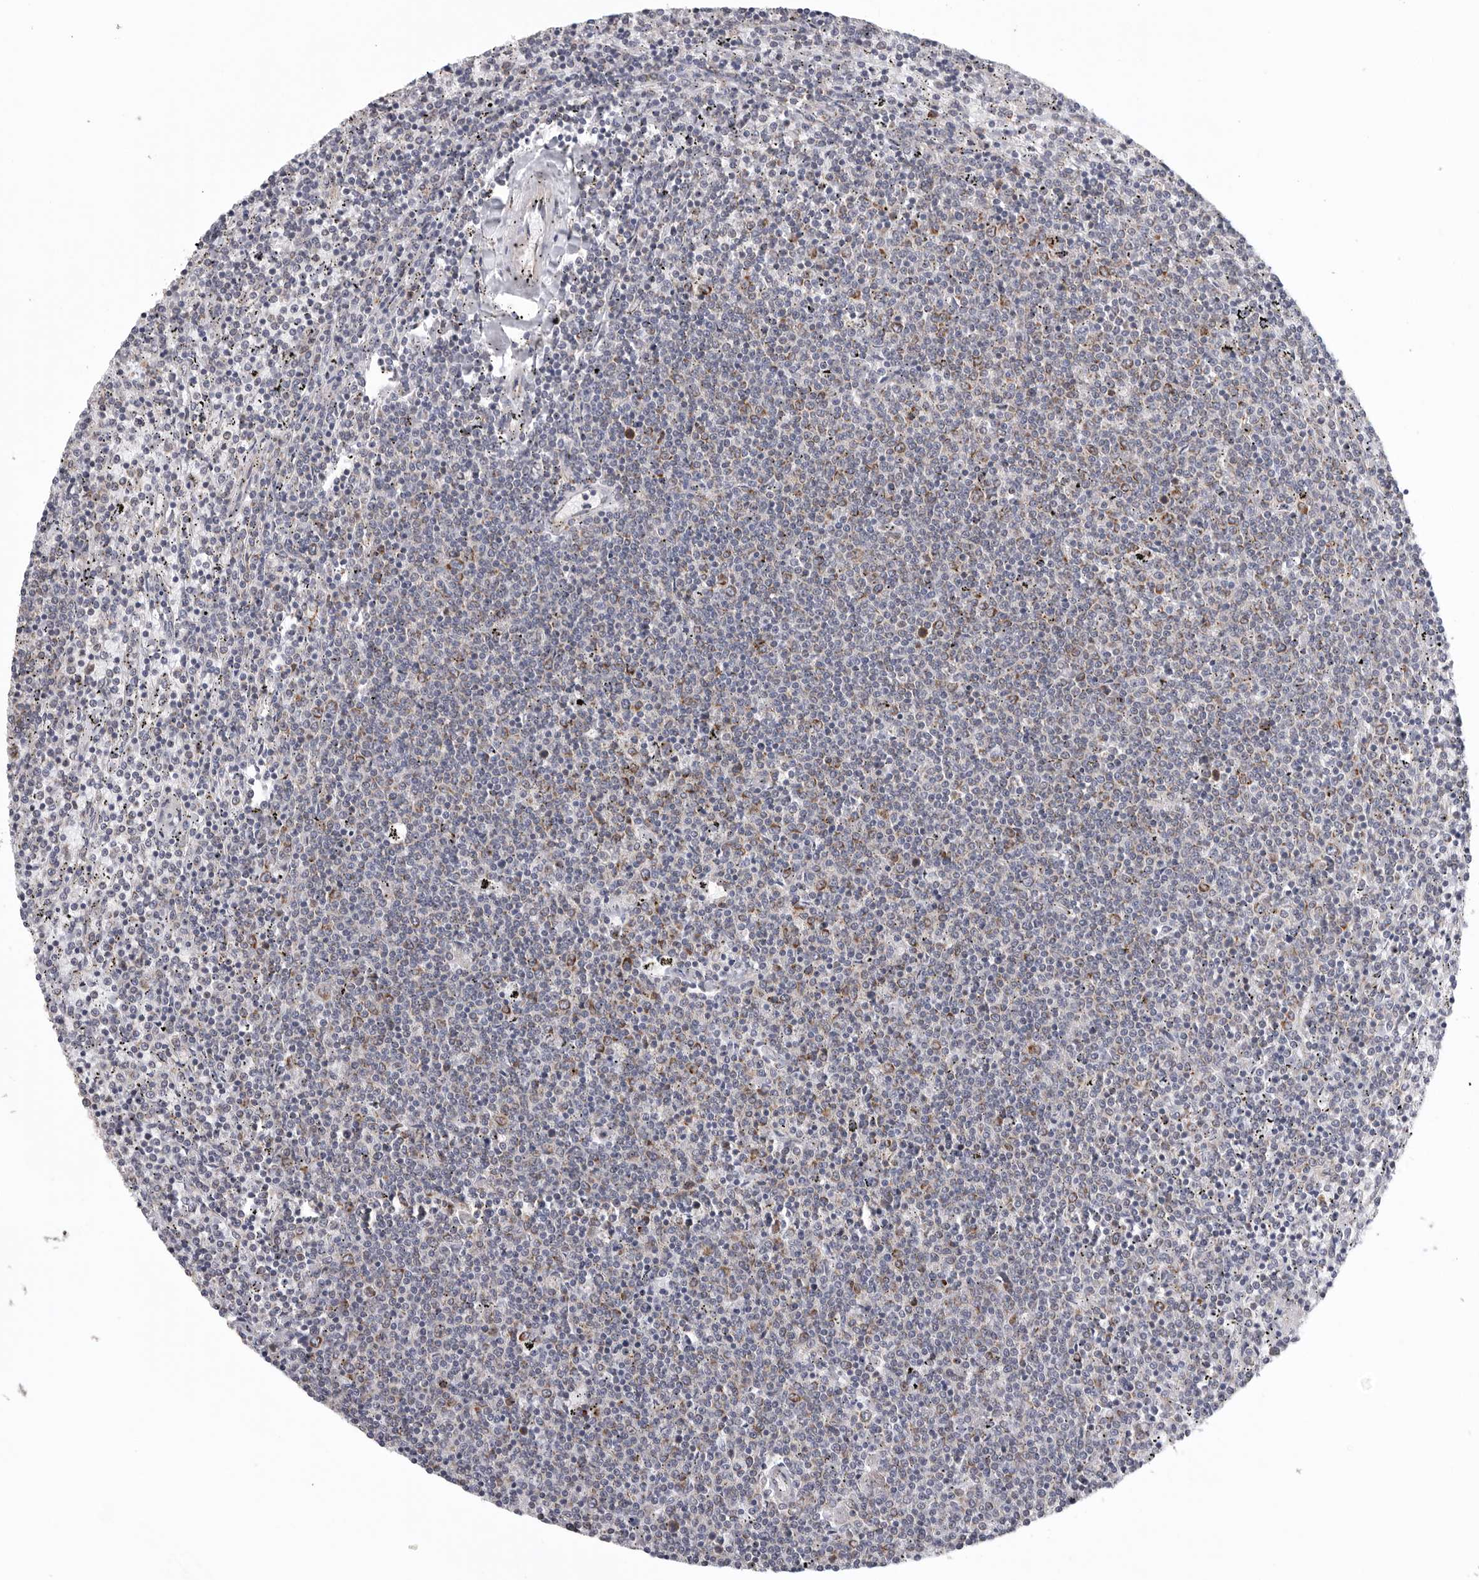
{"staining": {"intensity": "moderate", "quantity": "<25%", "location": "cytoplasmic/membranous"}, "tissue": "lymphoma", "cell_type": "Tumor cells", "image_type": "cancer", "snomed": [{"axis": "morphology", "description": "Malignant lymphoma, non-Hodgkin's type, Low grade"}, {"axis": "topography", "description": "Spleen"}], "caption": "An image of lymphoma stained for a protein reveals moderate cytoplasmic/membranous brown staining in tumor cells. The protein is stained brown, and the nuclei are stained in blue (DAB (3,3'-diaminobenzidine) IHC with brightfield microscopy, high magnification).", "gene": "FKBP8", "patient": {"sex": "female", "age": 50}}